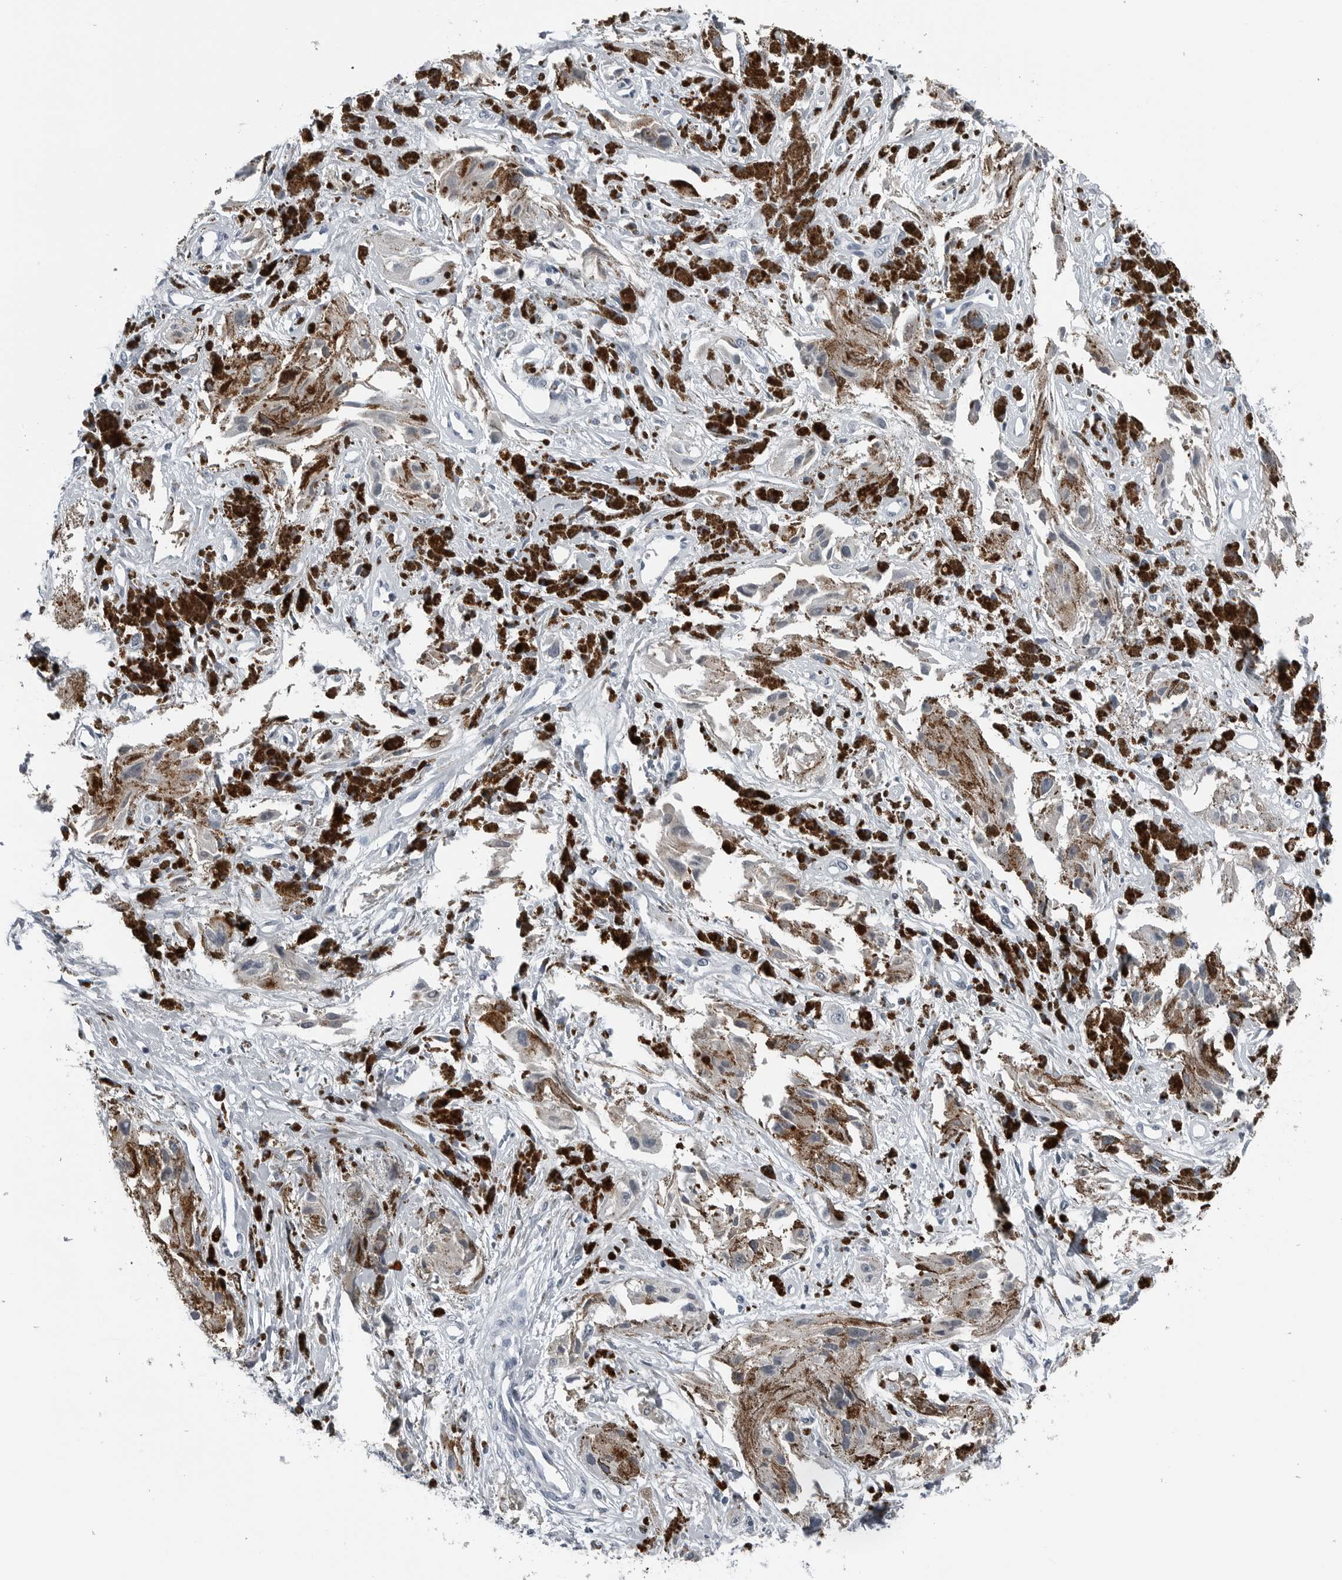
{"staining": {"intensity": "negative", "quantity": "none", "location": "none"}, "tissue": "melanoma", "cell_type": "Tumor cells", "image_type": "cancer", "snomed": [{"axis": "morphology", "description": "Malignant melanoma, NOS"}, {"axis": "topography", "description": "Skin"}], "caption": "Immunohistochemistry (IHC) histopathology image of human melanoma stained for a protein (brown), which exhibits no staining in tumor cells. (DAB immunohistochemistry, high magnification).", "gene": "SPINK1", "patient": {"sex": "male", "age": 88}}